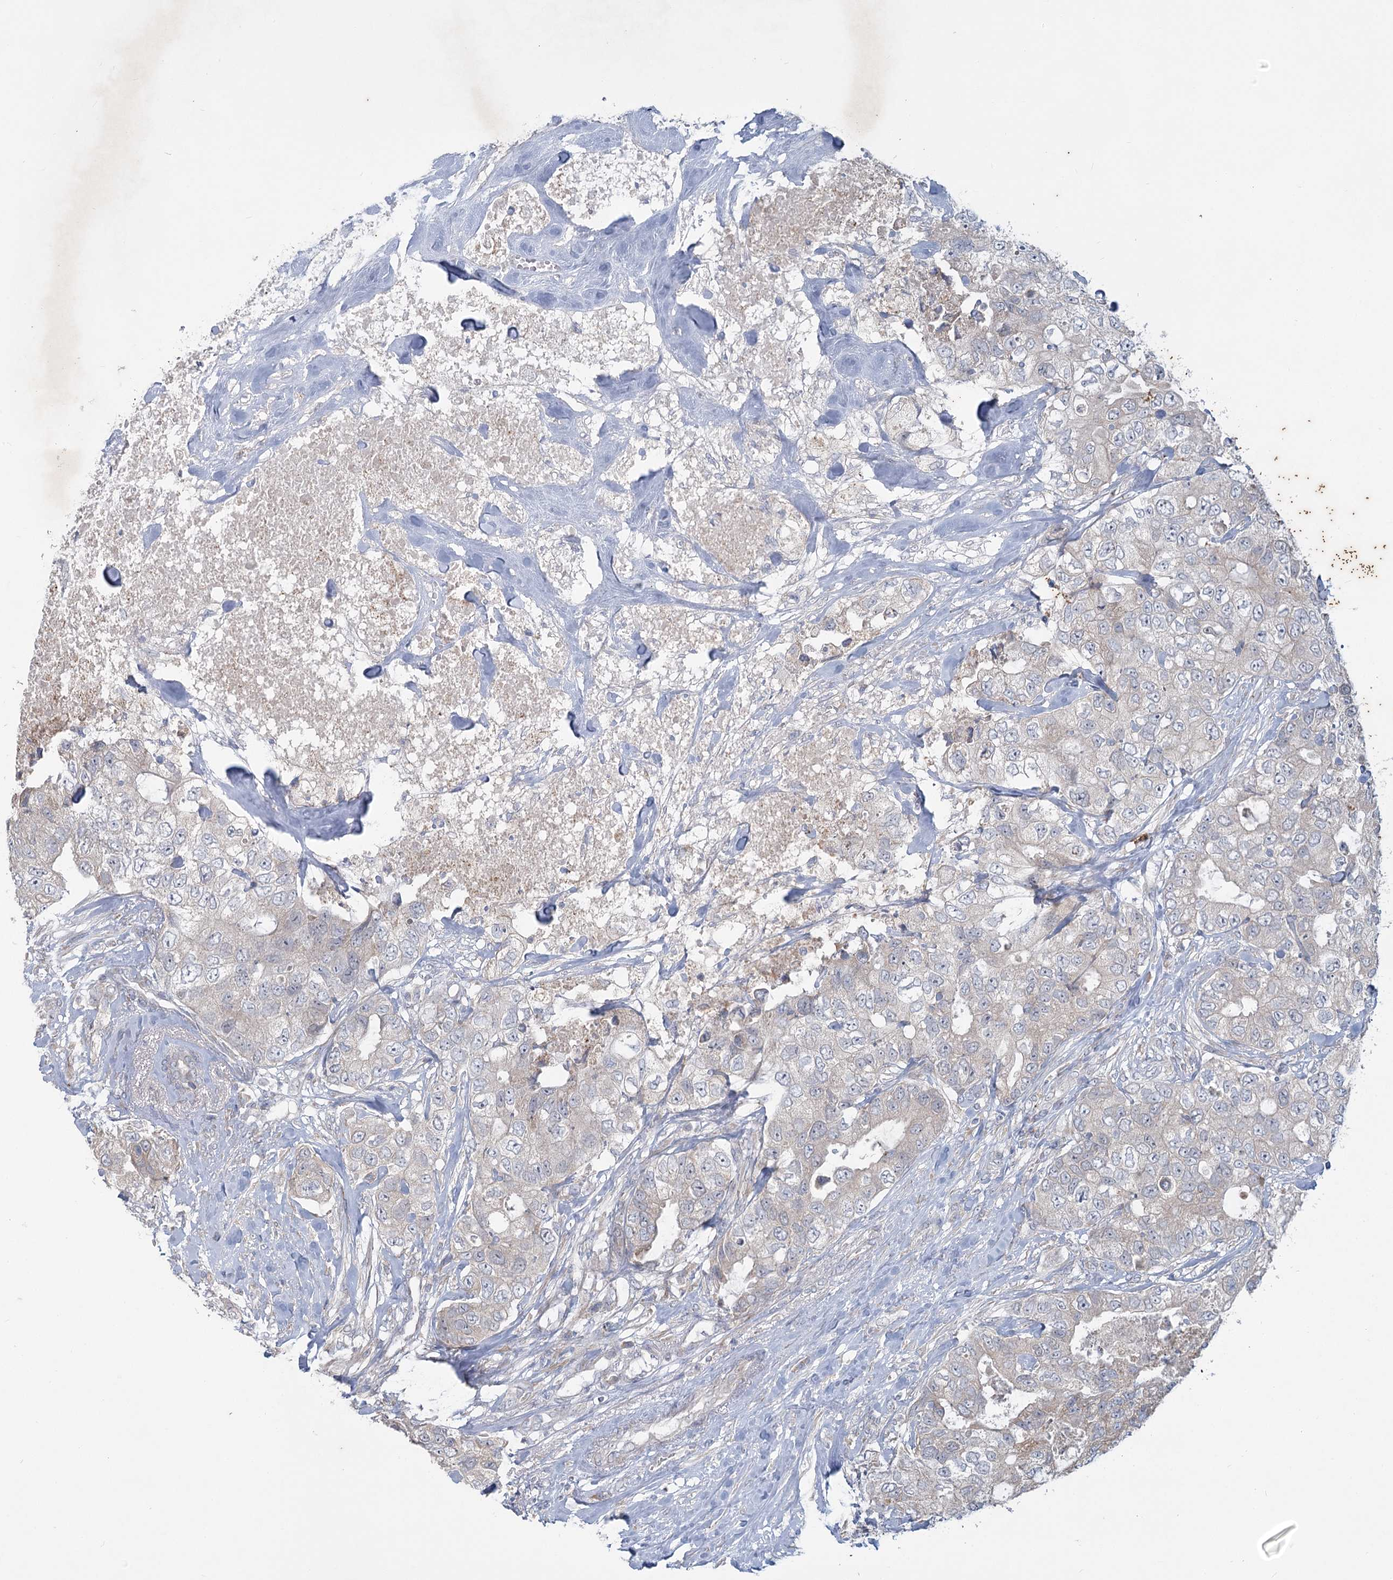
{"staining": {"intensity": "negative", "quantity": "none", "location": "none"}, "tissue": "breast cancer", "cell_type": "Tumor cells", "image_type": "cancer", "snomed": [{"axis": "morphology", "description": "Duct carcinoma"}, {"axis": "topography", "description": "Breast"}], "caption": "This histopathology image is of breast invasive ductal carcinoma stained with immunohistochemistry to label a protein in brown with the nuclei are counter-stained blue. There is no expression in tumor cells.", "gene": "PLA2G12A", "patient": {"sex": "female", "age": 62}}